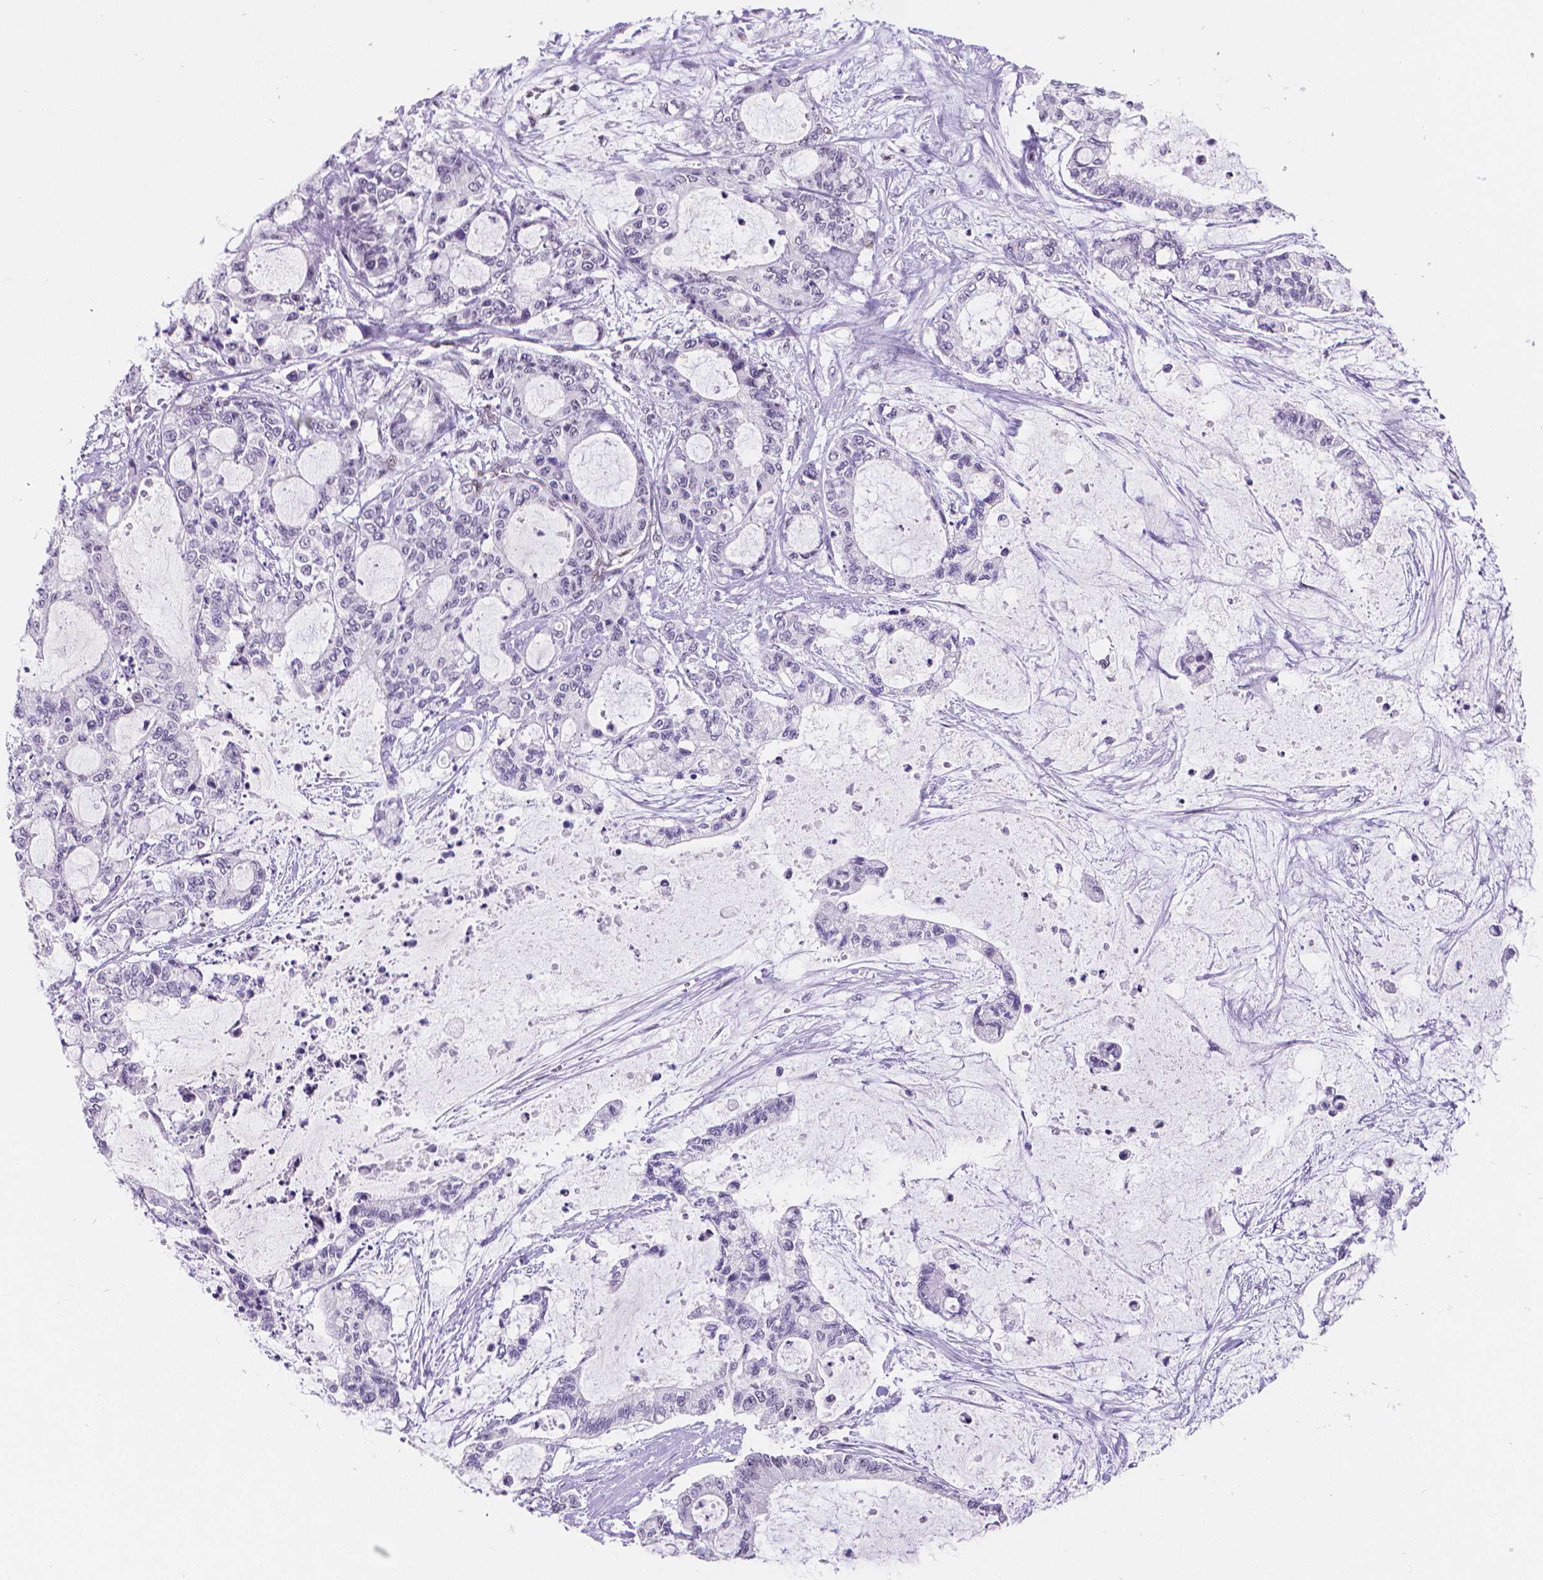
{"staining": {"intensity": "negative", "quantity": "none", "location": "none"}, "tissue": "liver cancer", "cell_type": "Tumor cells", "image_type": "cancer", "snomed": [{"axis": "morphology", "description": "Normal tissue, NOS"}, {"axis": "morphology", "description": "Cholangiocarcinoma"}, {"axis": "topography", "description": "Liver"}, {"axis": "topography", "description": "Peripheral nerve tissue"}], "caption": "Immunohistochemical staining of human cholangiocarcinoma (liver) reveals no significant staining in tumor cells.", "gene": "MEF2C", "patient": {"sex": "female", "age": 73}}